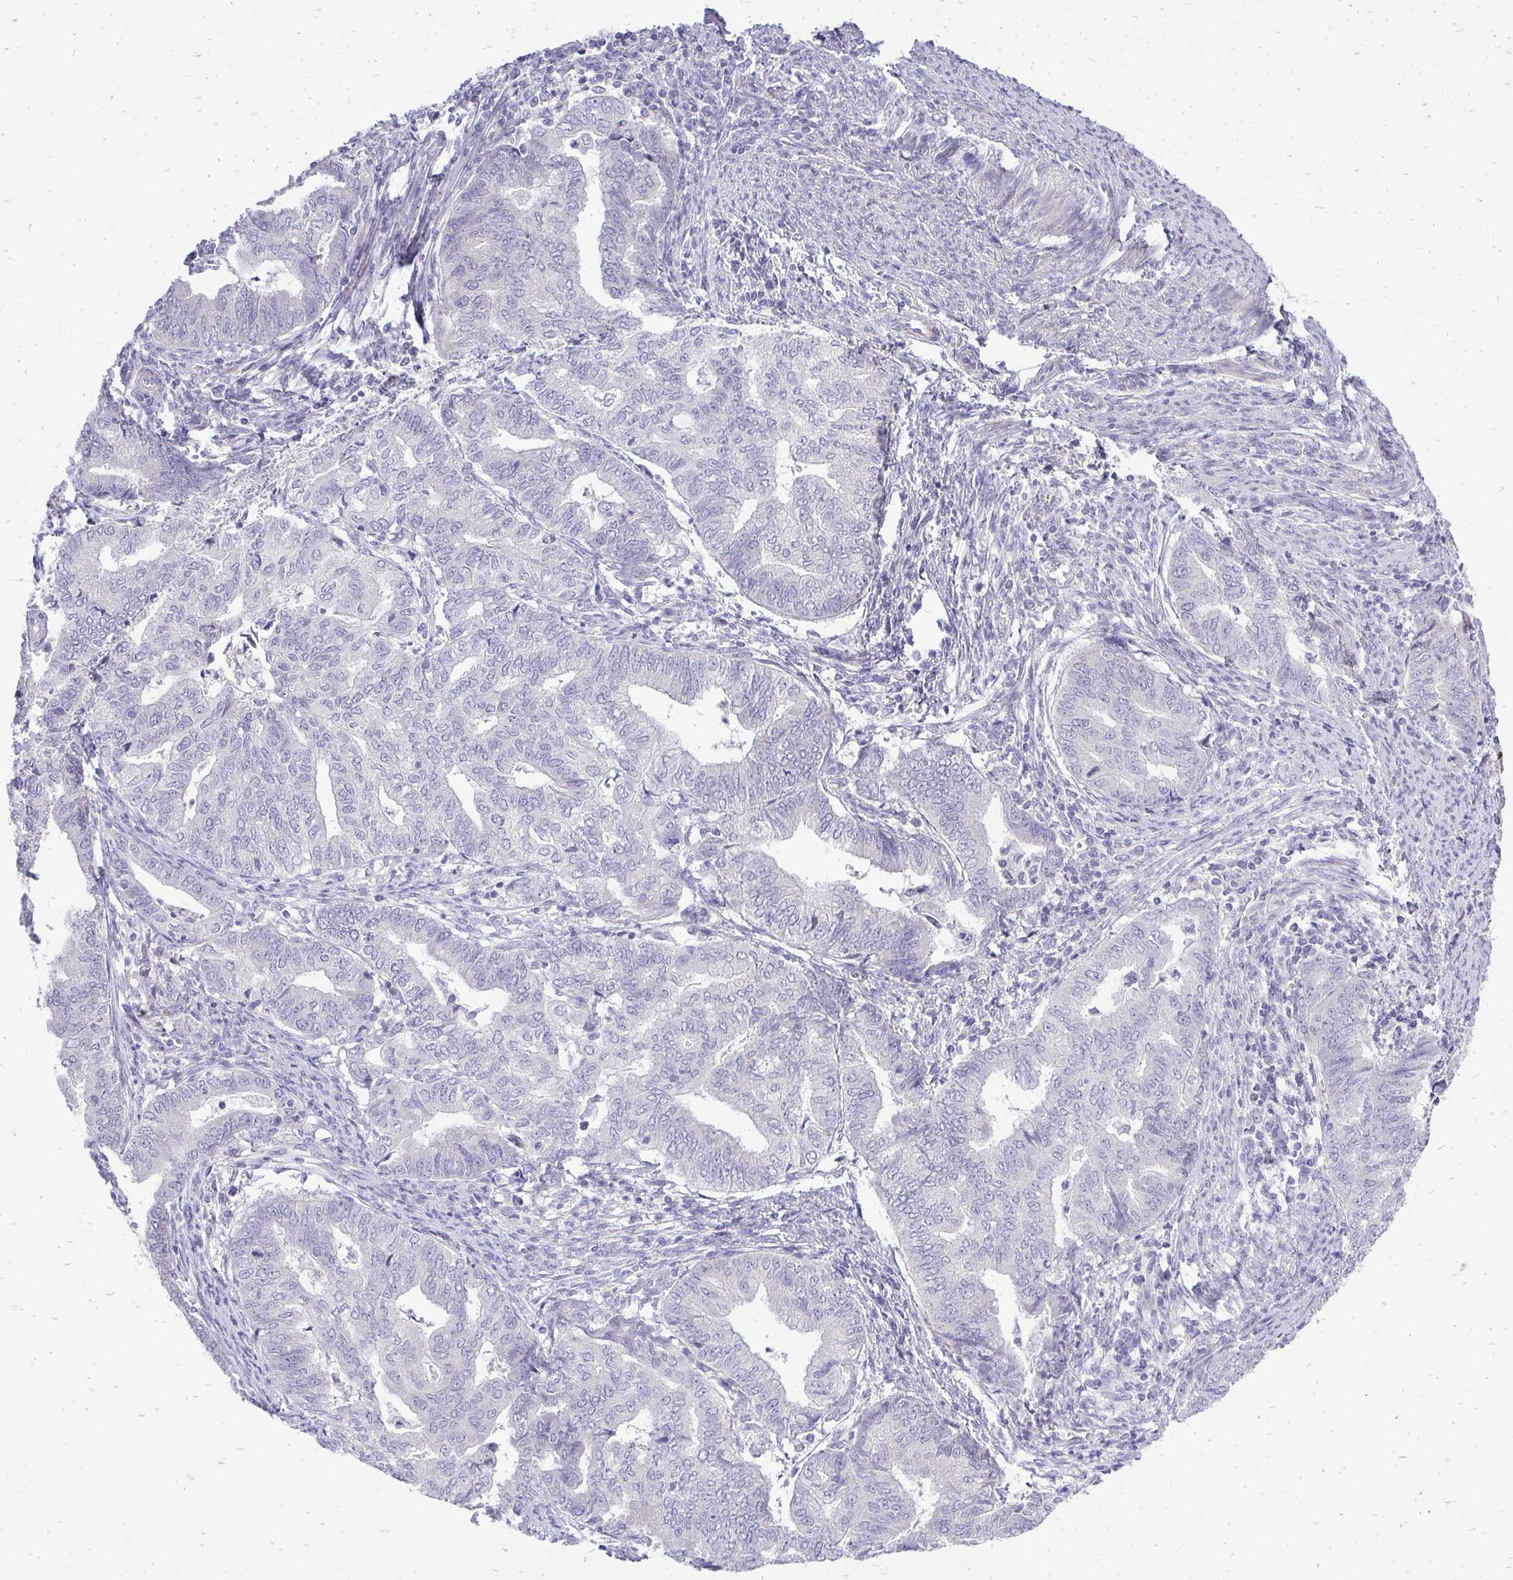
{"staining": {"intensity": "negative", "quantity": "none", "location": "none"}, "tissue": "endometrial cancer", "cell_type": "Tumor cells", "image_type": "cancer", "snomed": [{"axis": "morphology", "description": "Adenocarcinoma, NOS"}, {"axis": "topography", "description": "Endometrium"}], "caption": "This is an immunohistochemistry image of human endometrial adenocarcinoma. There is no positivity in tumor cells.", "gene": "OR8D1", "patient": {"sex": "female", "age": 79}}